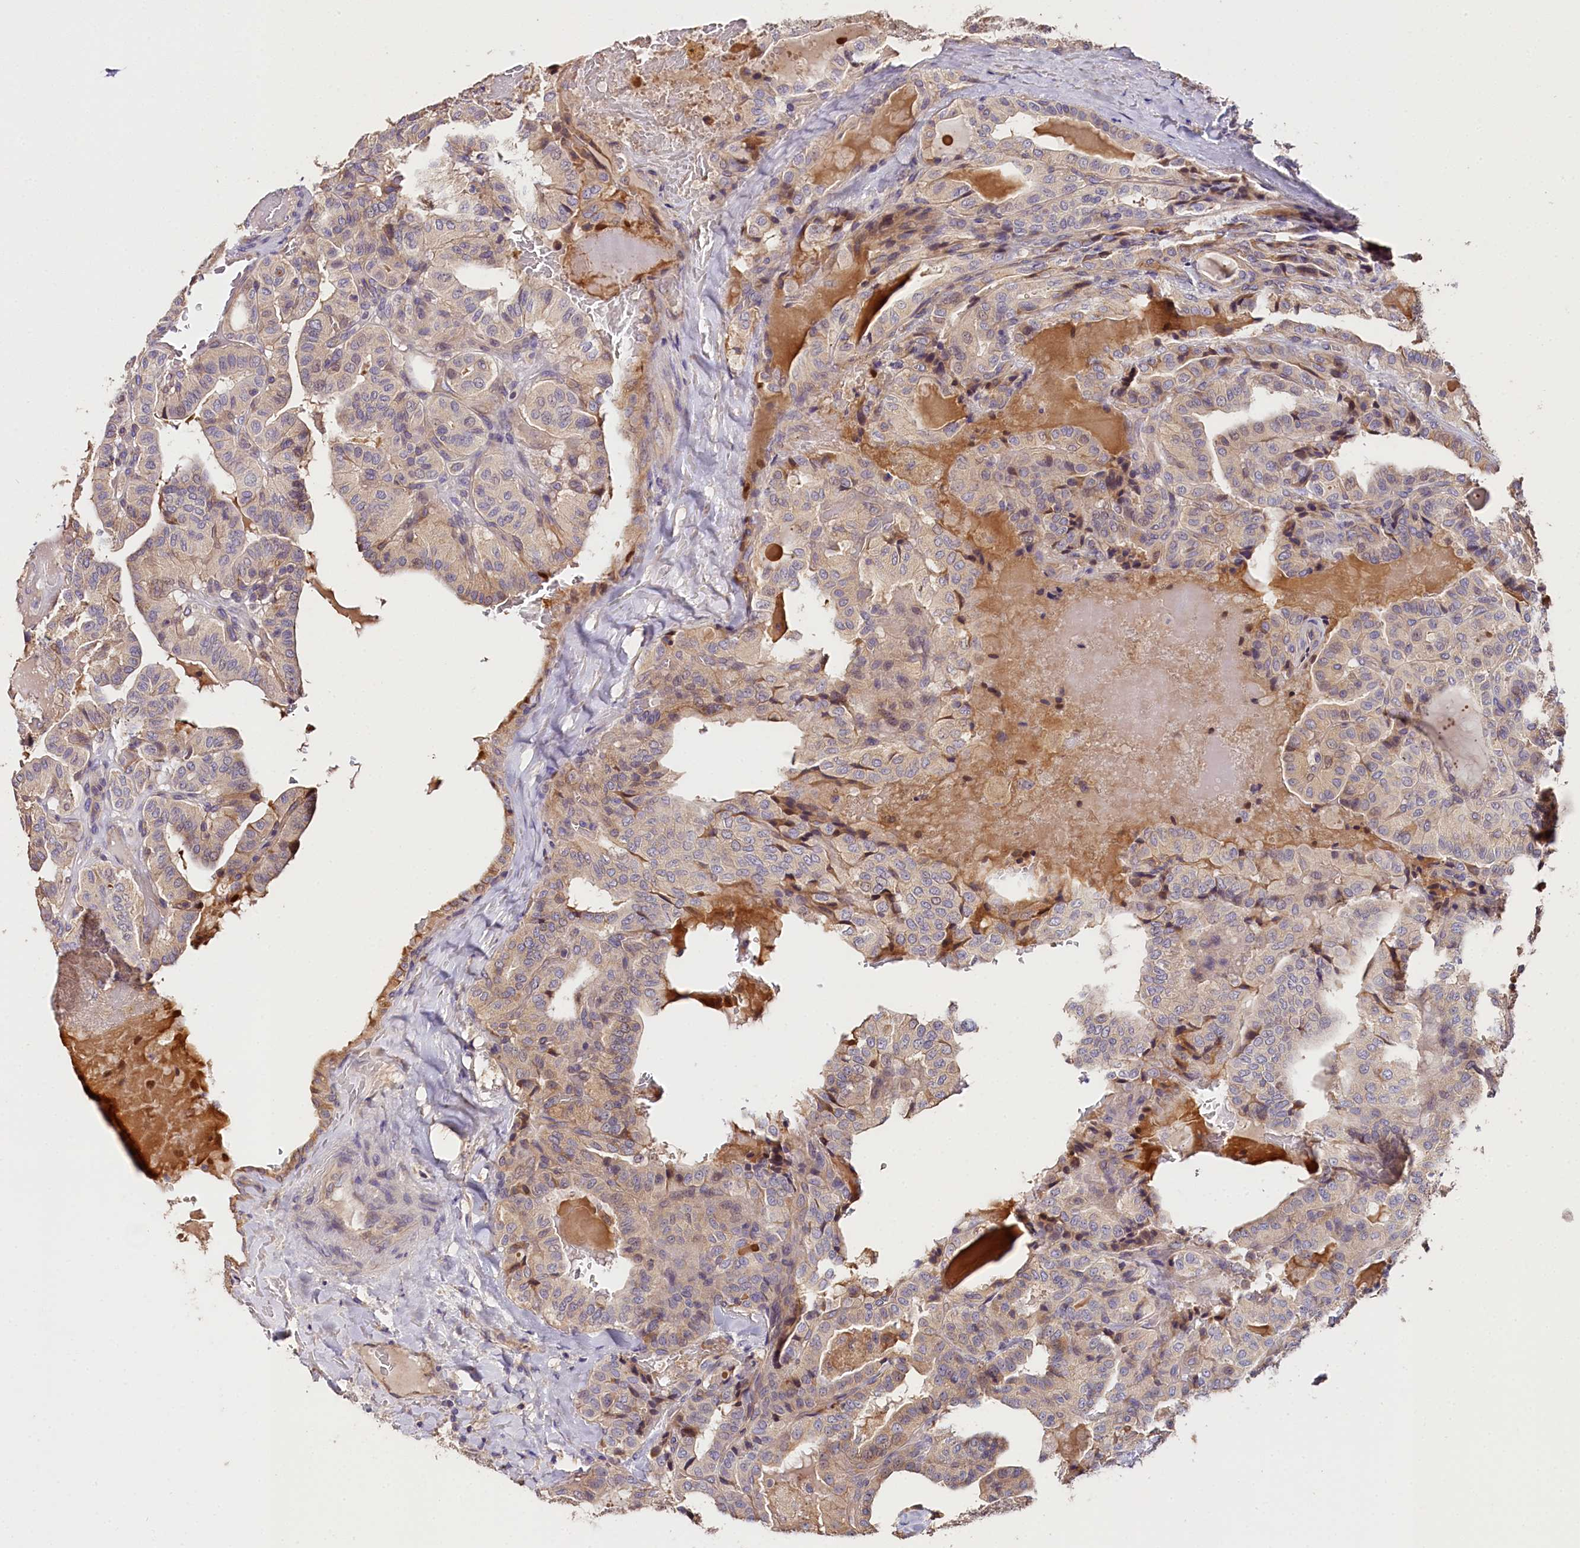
{"staining": {"intensity": "negative", "quantity": "none", "location": "none"}, "tissue": "thyroid cancer", "cell_type": "Tumor cells", "image_type": "cancer", "snomed": [{"axis": "morphology", "description": "Papillary adenocarcinoma, NOS"}, {"axis": "topography", "description": "Thyroid gland"}], "caption": "IHC micrograph of human thyroid cancer stained for a protein (brown), which displays no positivity in tumor cells. (Brightfield microscopy of DAB immunohistochemistry at high magnification).", "gene": "KATNB1", "patient": {"sex": "male", "age": 77}}